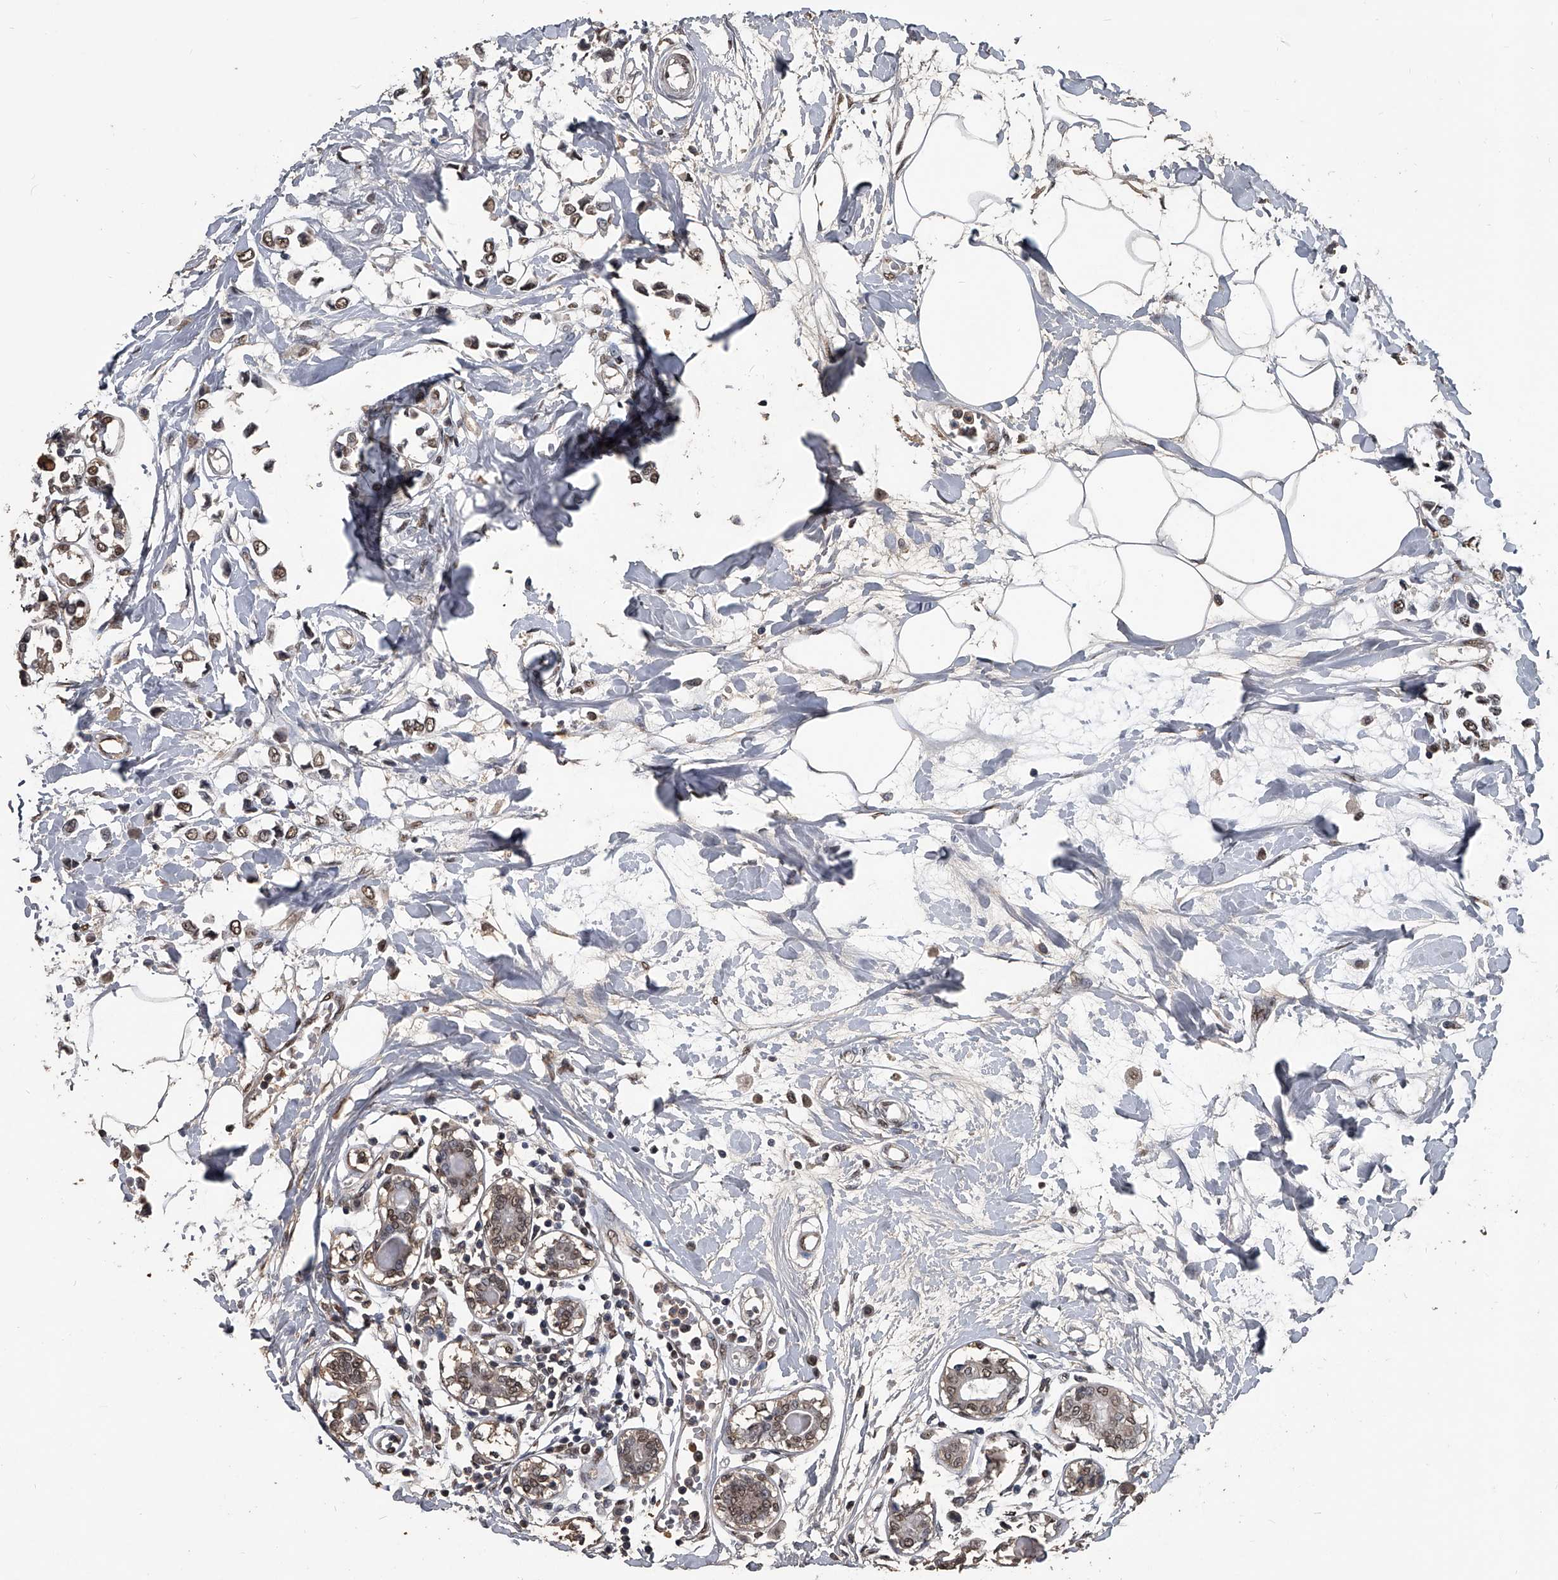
{"staining": {"intensity": "moderate", "quantity": ">75%", "location": "nuclear"}, "tissue": "breast cancer", "cell_type": "Tumor cells", "image_type": "cancer", "snomed": [{"axis": "morphology", "description": "Lobular carcinoma"}, {"axis": "topography", "description": "Breast"}], "caption": "Breast cancer (lobular carcinoma) stained with a brown dye exhibits moderate nuclear positive staining in about >75% of tumor cells.", "gene": "MATR3", "patient": {"sex": "female", "age": 51}}